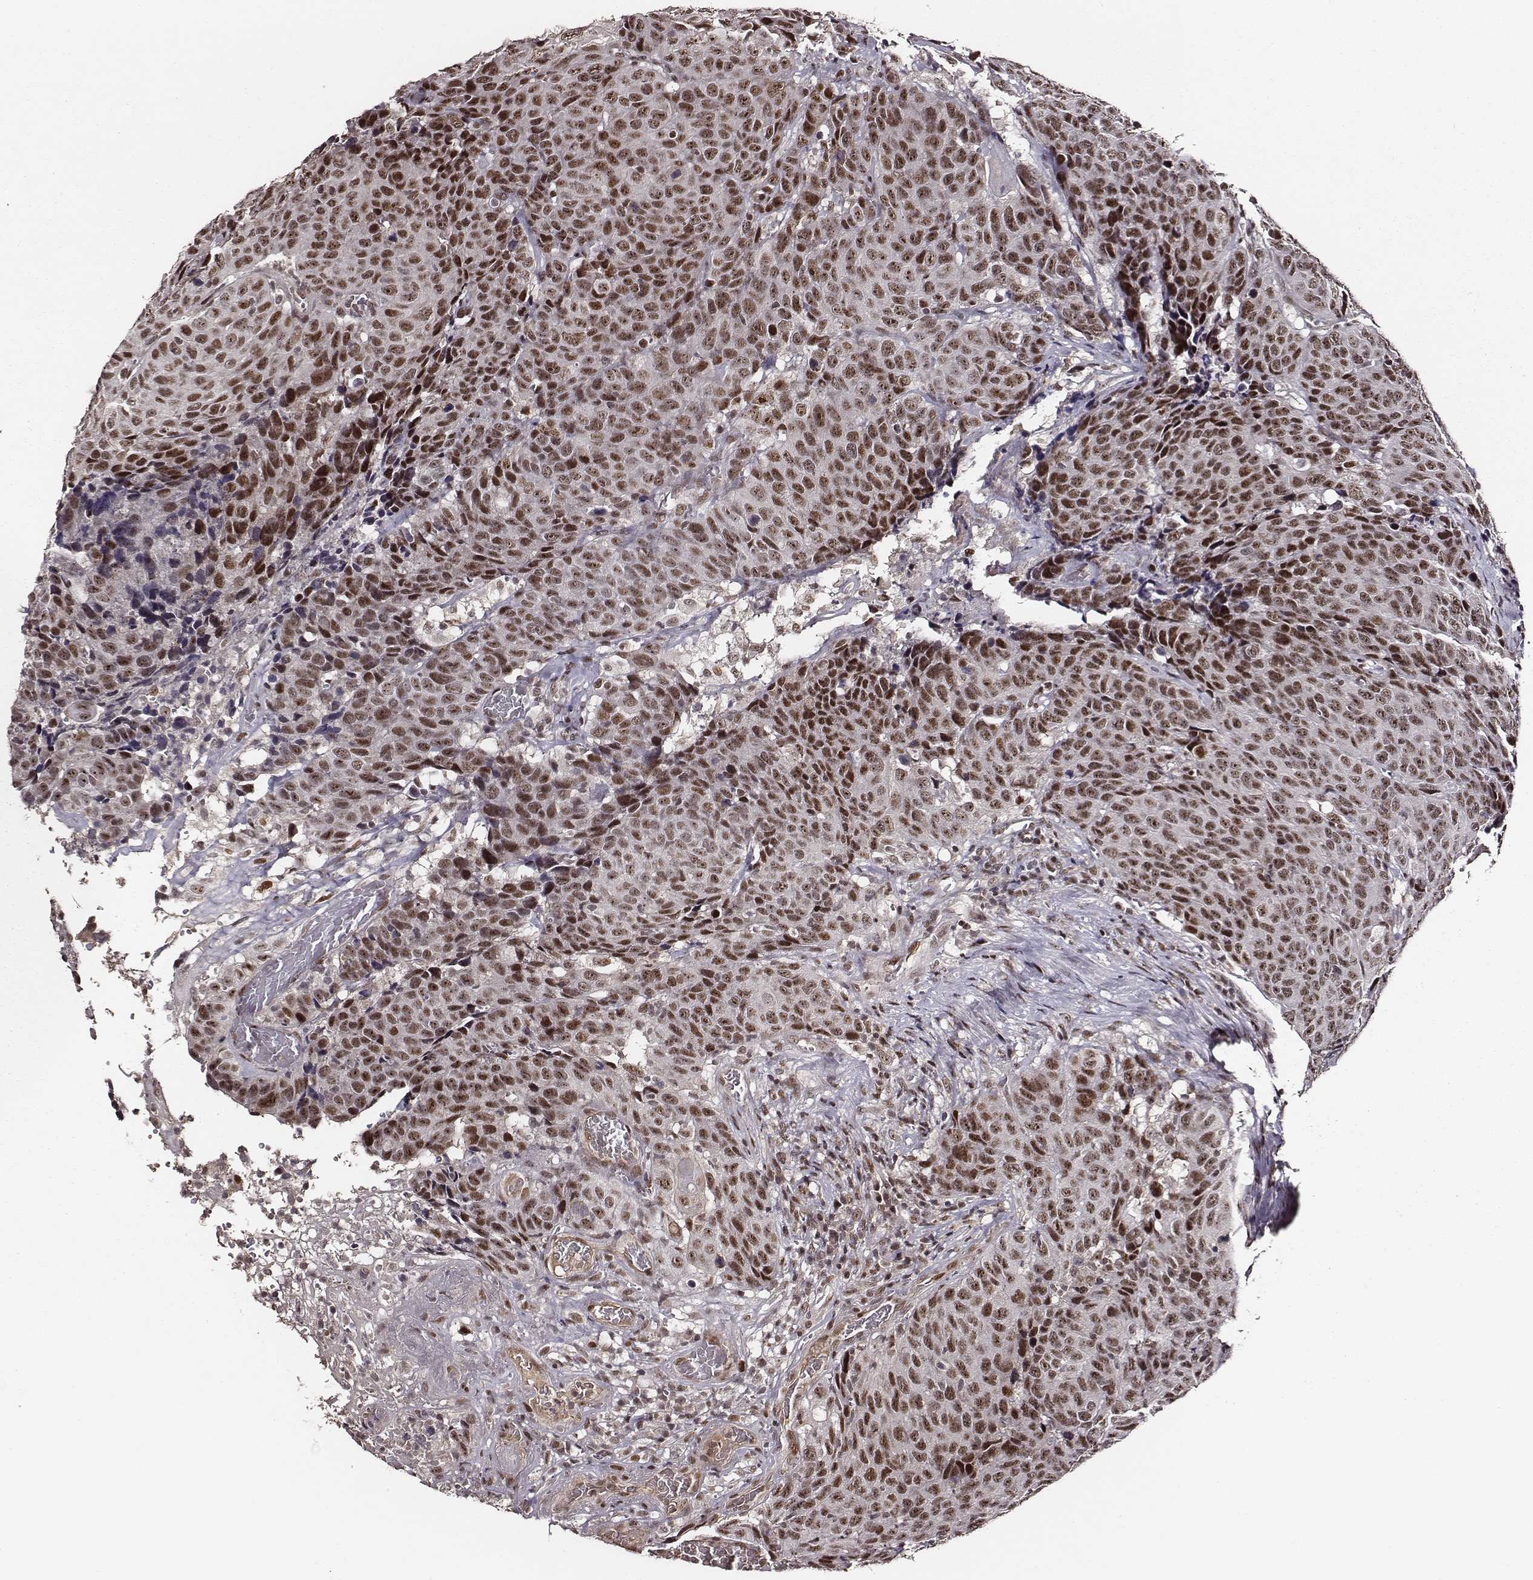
{"staining": {"intensity": "moderate", "quantity": ">75%", "location": "nuclear"}, "tissue": "head and neck cancer", "cell_type": "Tumor cells", "image_type": "cancer", "snomed": [{"axis": "morphology", "description": "Squamous cell carcinoma, NOS"}, {"axis": "topography", "description": "Head-Neck"}], "caption": "The immunohistochemical stain shows moderate nuclear positivity in tumor cells of head and neck squamous cell carcinoma tissue.", "gene": "PPARA", "patient": {"sex": "male", "age": 66}}